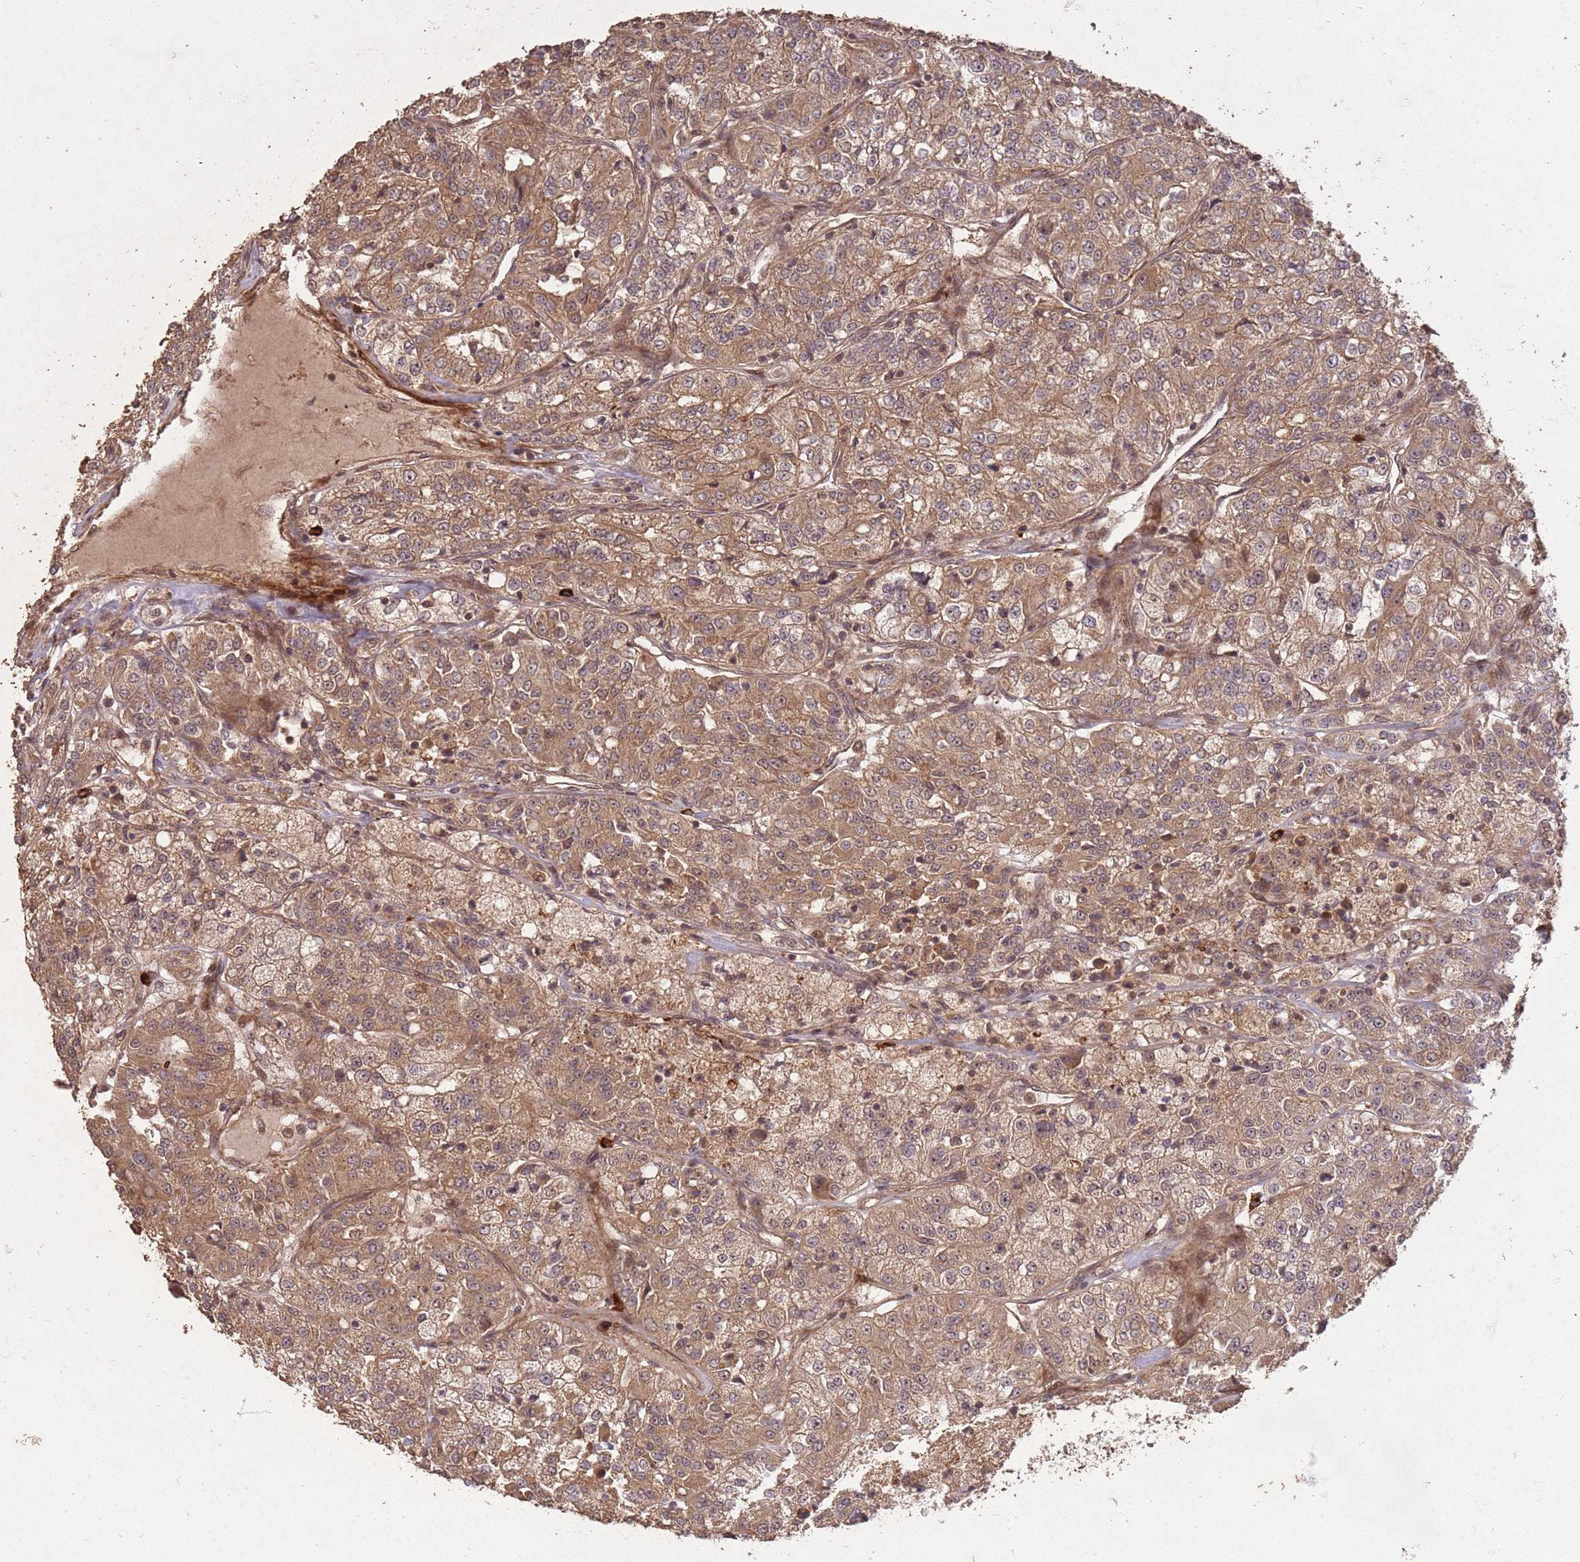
{"staining": {"intensity": "moderate", "quantity": ">75%", "location": "cytoplasmic/membranous,nuclear"}, "tissue": "renal cancer", "cell_type": "Tumor cells", "image_type": "cancer", "snomed": [{"axis": "morphology", "description": "Adenocarcinoma, NOS"}, {"axis": "topography", "description": "Kidney"}], "caption": "Moderate cytoplasmic/membranous and nuclear protein positivity is appreciated in about >75% of tumor cells in renal adenocarcinoma. (DAB = brown stain, brightfield microscopy at high magnification).", "gene": "ERBB3", "patient": {"sex": "female", "age": 63}}